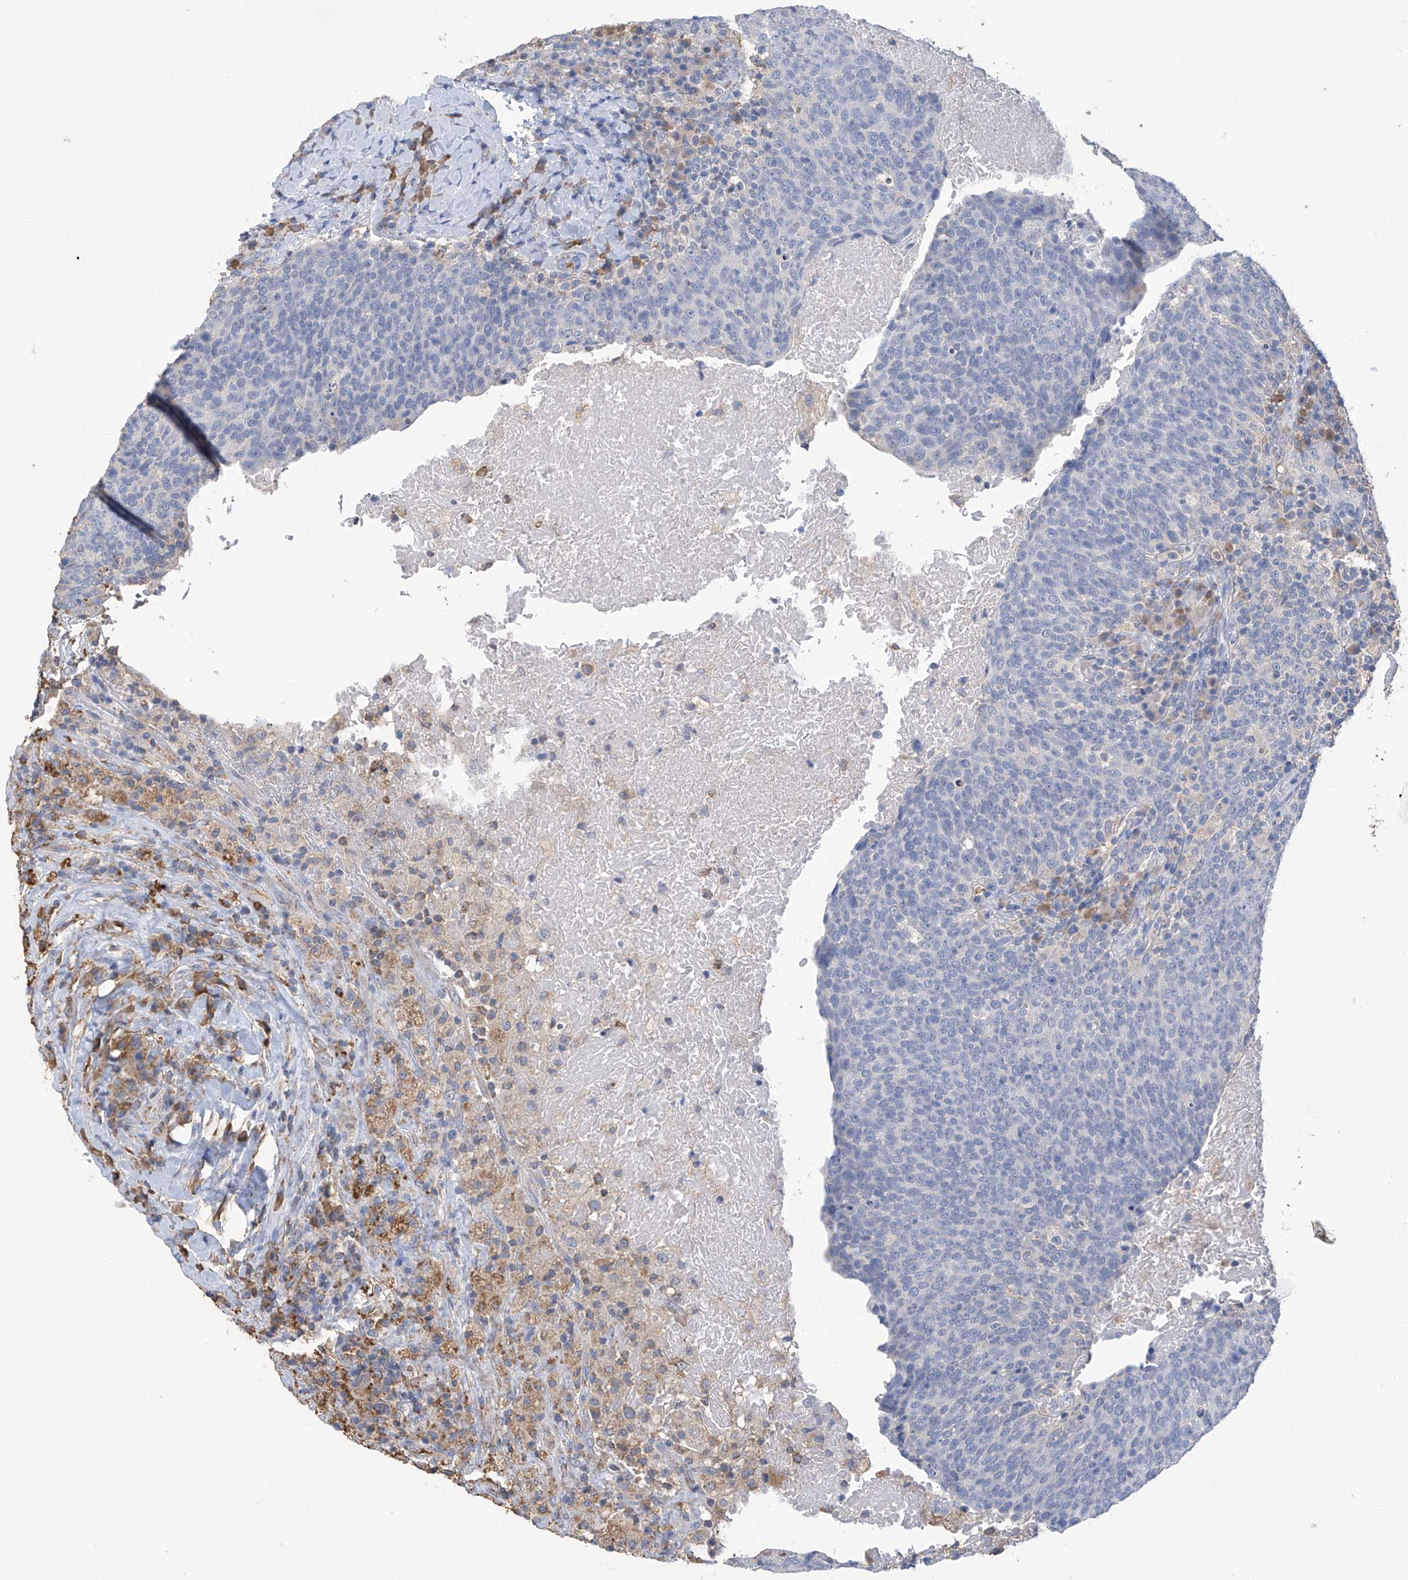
{"staining": {"intensity": "negative", "quantity": "none", "location": "none"}, "tissue": "head and neck cancer", "cell_type": "Tumor cells", "image_type": "cancer", "snomed": [{"axis": "morphology", "description": "Squamous cell carcinoma, NOS"}, {"axis": "morphology", "description": "Squamous cell carcinoma, metastatic, NOS"}, {"axis": "topography", "description": "Lymph node"}, {"axis": "topography", "description": "Head-Neck"}], "caption": "Immunohistochemical staining of human squamous cell carcinoma (head and neck) shows no significant positivity in tumor cells.", "gene": "OGT", "patient": {"sex": "male", "age": 62}}